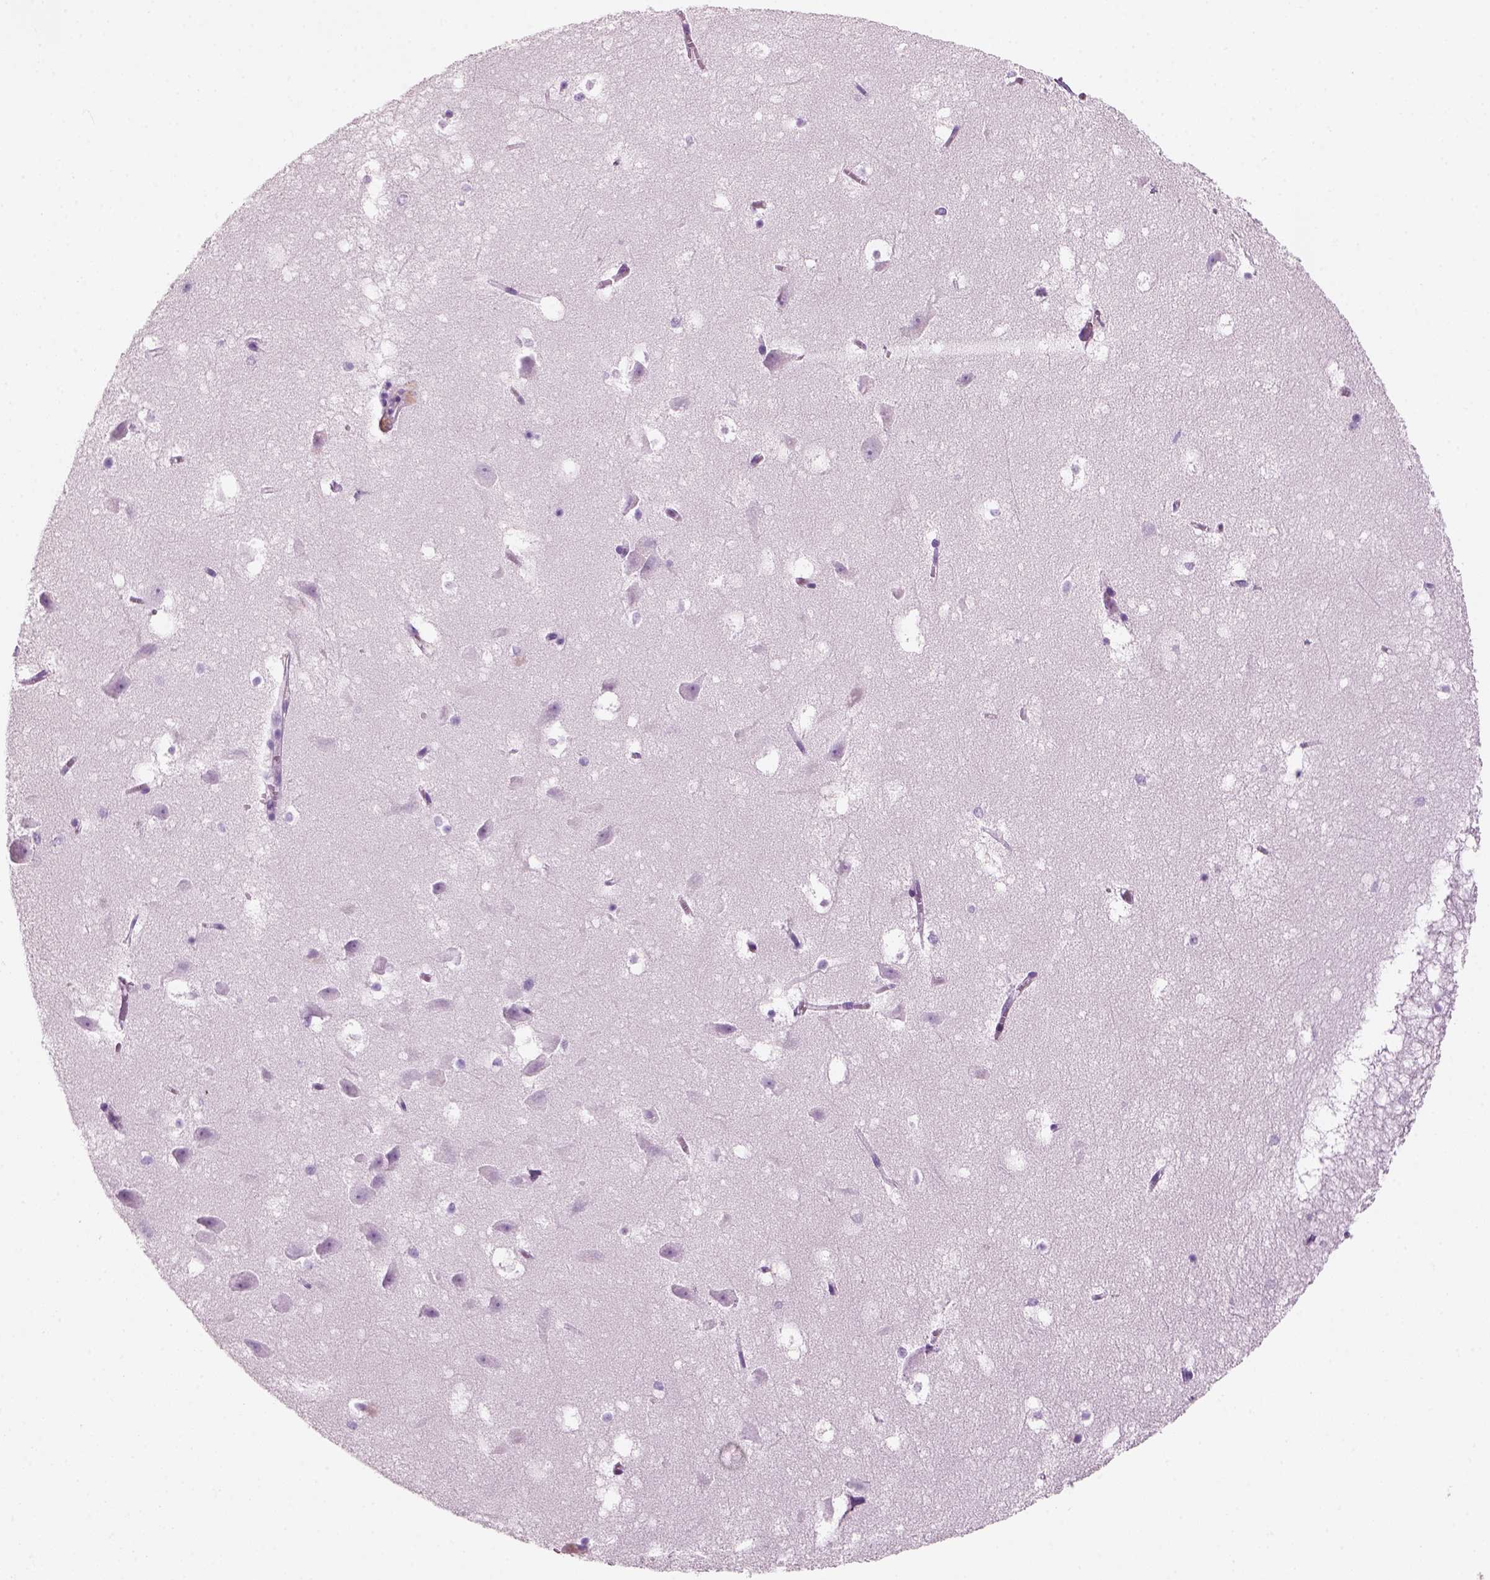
{"staining": {"intensity": "negative", "quantity": "none", "location": "none"}, "tissue": "hippocampus", "cell_type": "Glial cells", "image_type": "normal", "snomed": [{"axis": "morphology", "description": "Normal tissue, NOS"}, {"axis": "topography", "description": "Hippocampus"}], "caption": "Glial cells are negative for brown protein staining in normal hippocampus. (Brightfield microscopy of DAB immunohistochemistry (IHC) at high magnification).", "gene": "KRTAP11", "patient": {"sex": "male", "age": 58}}